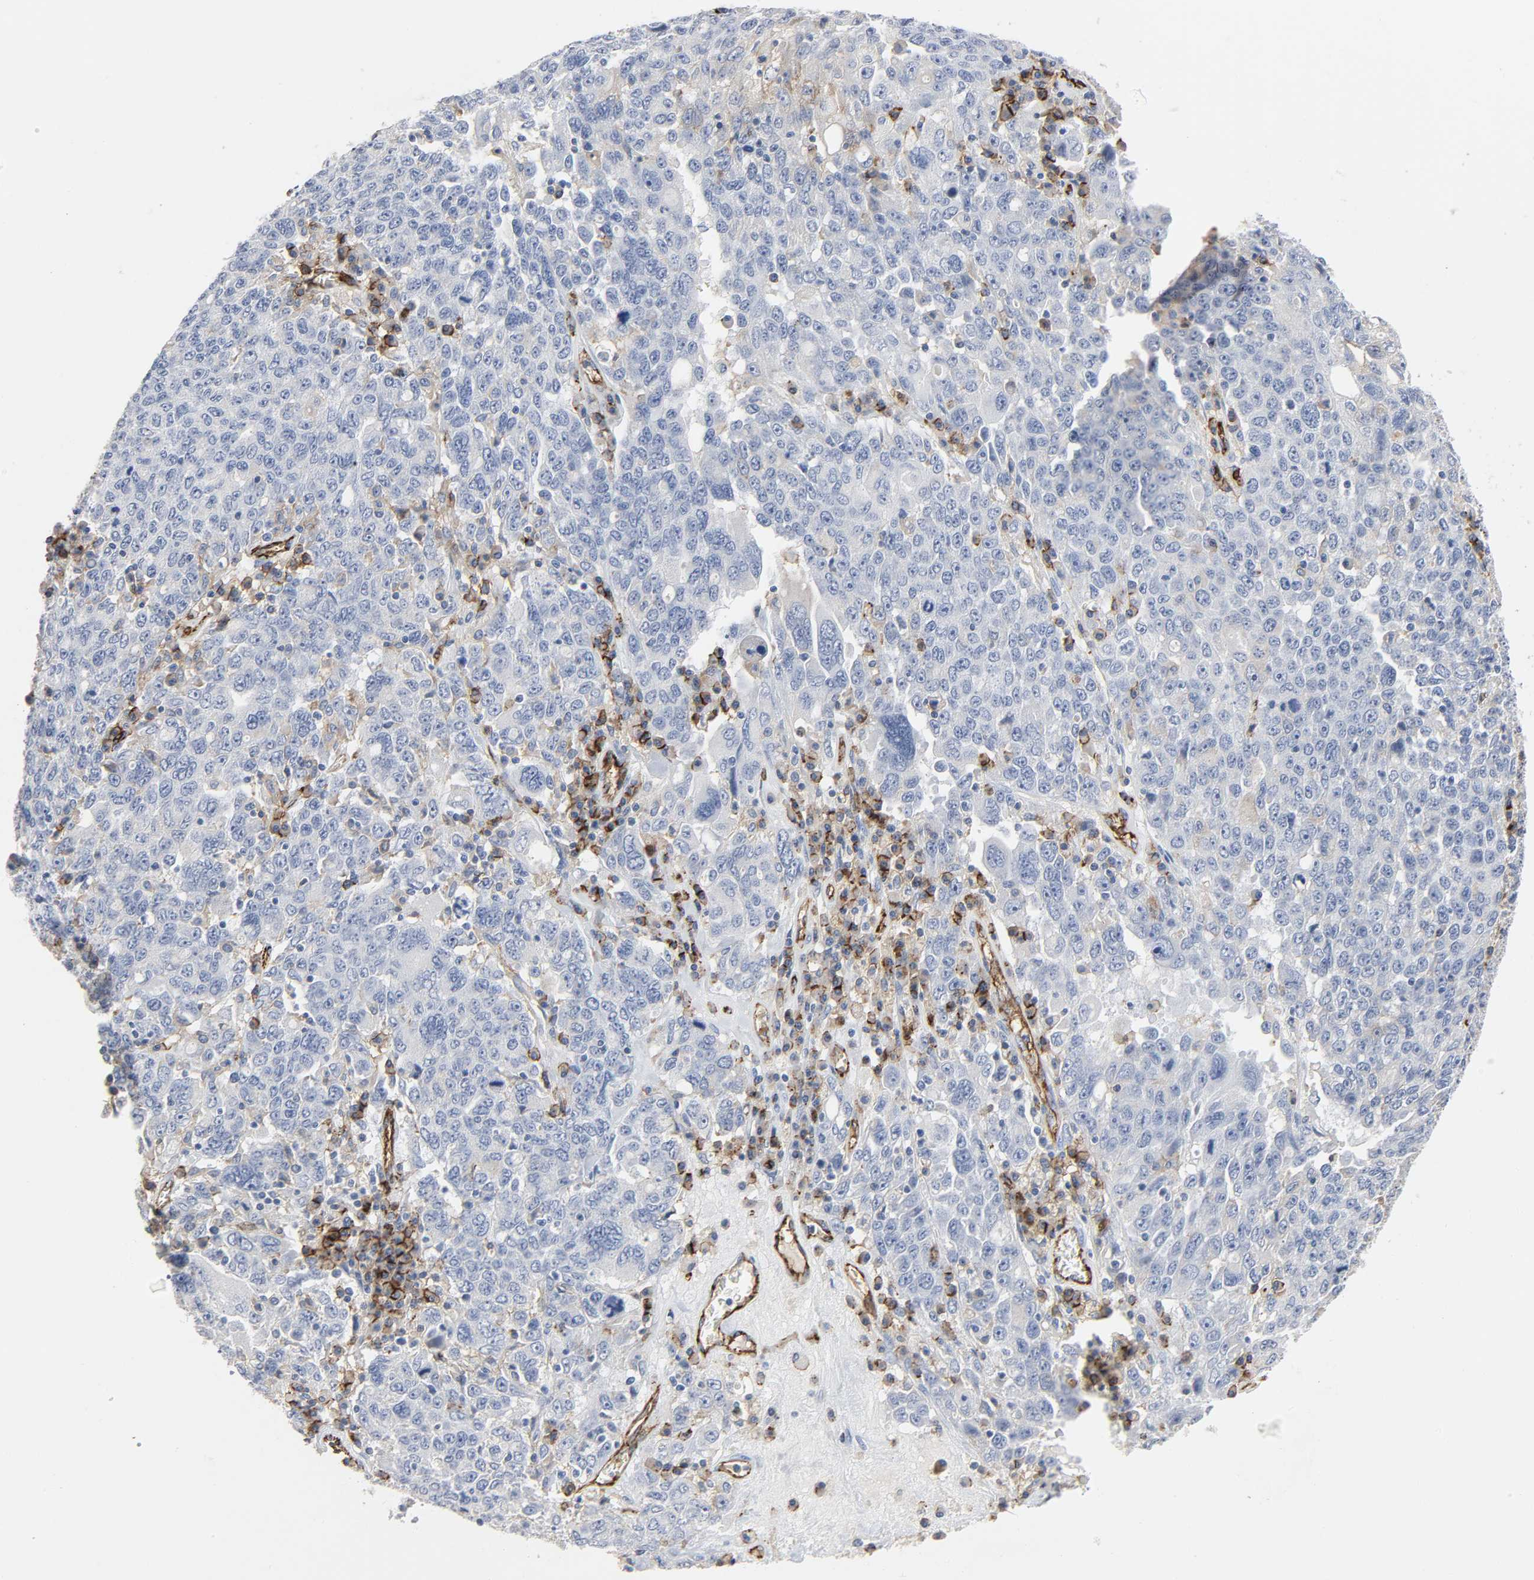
{"staining": {"intensity": "negative", "quantity": "none", "location": "none"}, "tissue": "ovarian cancer", "cell_type": "Tumor cells", "image_type": "cancer", "snomed": [{"axis": "morphology", "description": "Carcinoma, endometroid"}, {"axis": "topography", "description": "Ovary"}], "caption": "IHC of human endometroid carcinoma (ovarian) exhibits no staining in tumor cells.", "gene": "PECAM1", "patient": {"sex": "female", "age": 62}}